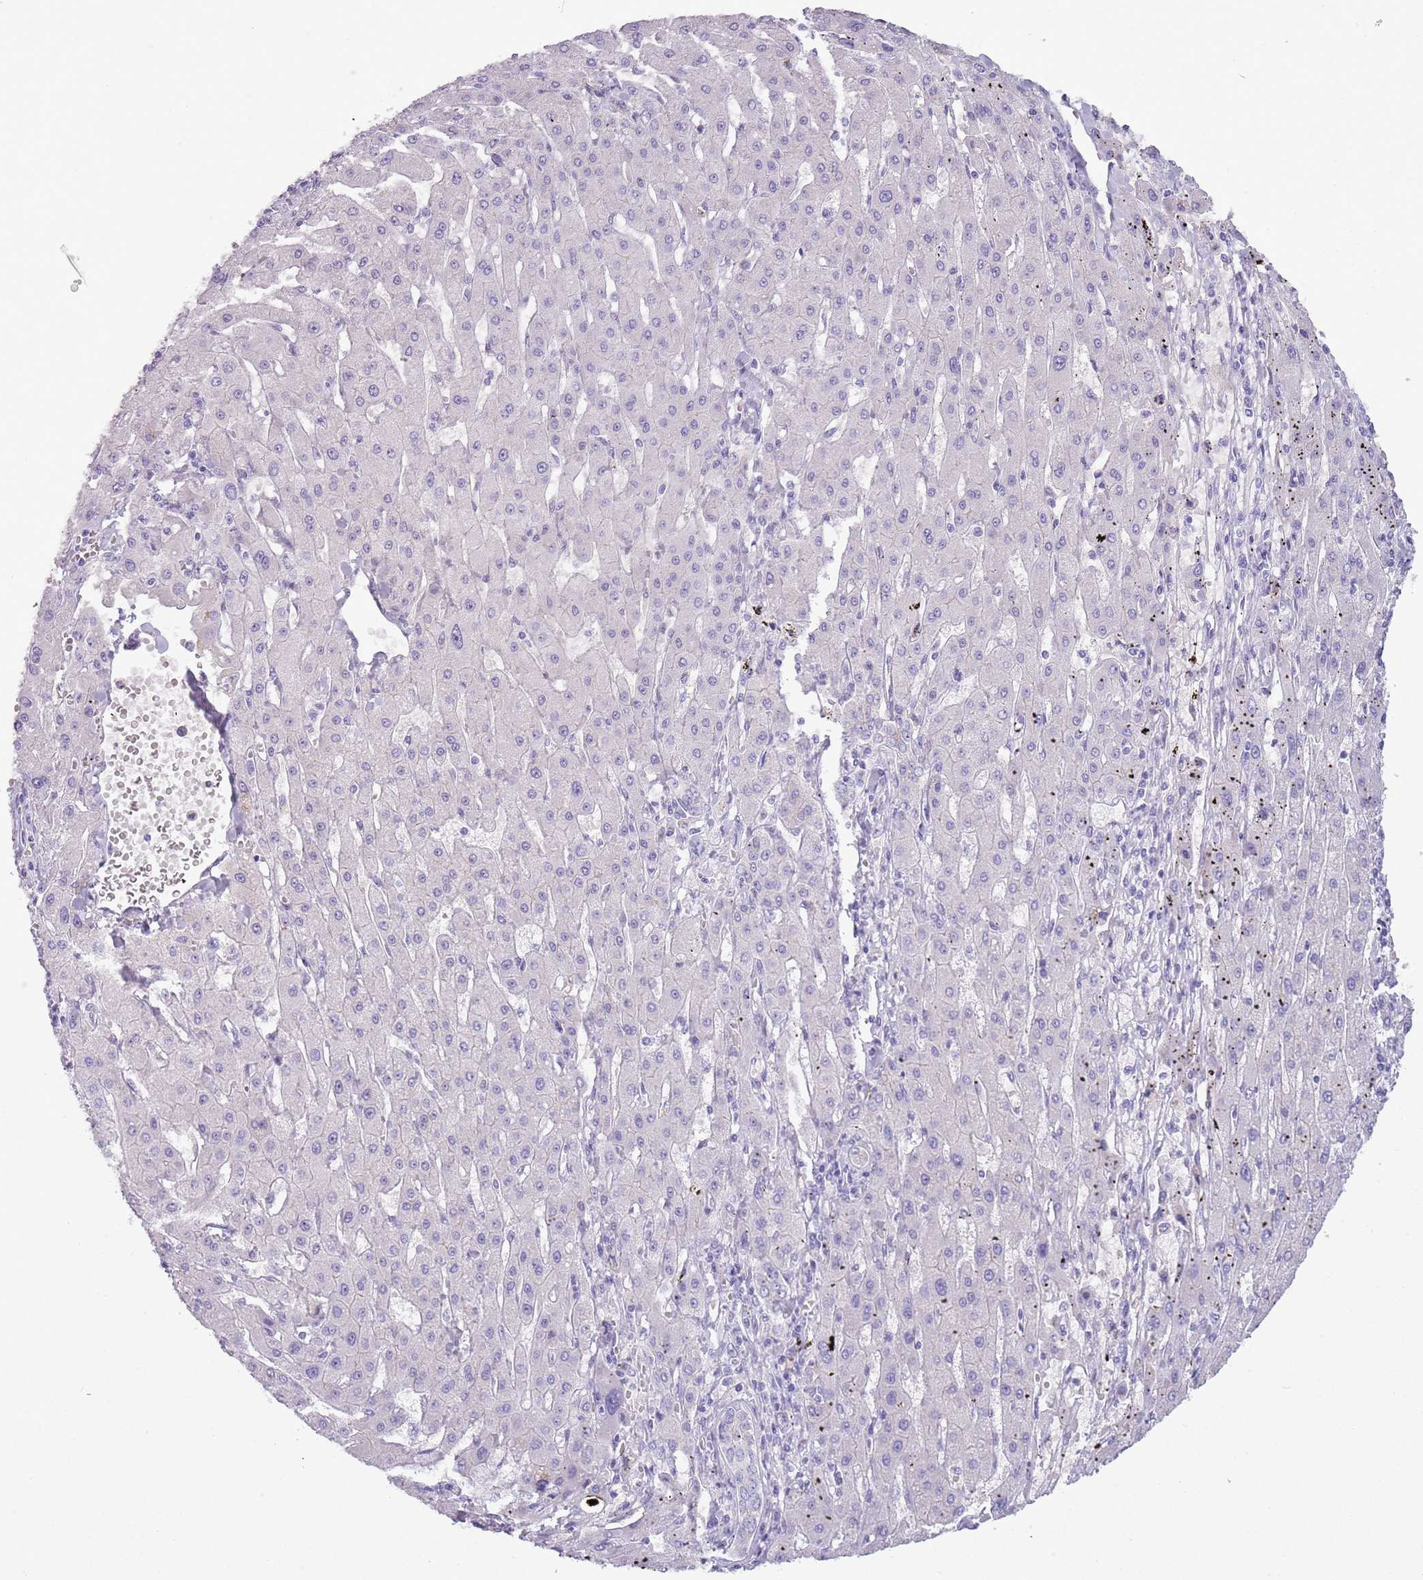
{"staining": {"intensity": "negative", "quantity": "none", "location": "none"}, "tissue": "liver cancer", "cell_type": "Tumor cells", "image_type": "cancer", "snomed": [{"axis": "morphology", "description": "Carcinoma, Hepatocellular, NOS"}, {"axis": "topography", "description": "Liver"}], "caption": "A photomicrograph of human liver cancer (hepatocellular carcinoma) is negative for staining in tumor cells.", "gene": "NBPF6", "patient": {"sex": "male", "age": 72}}